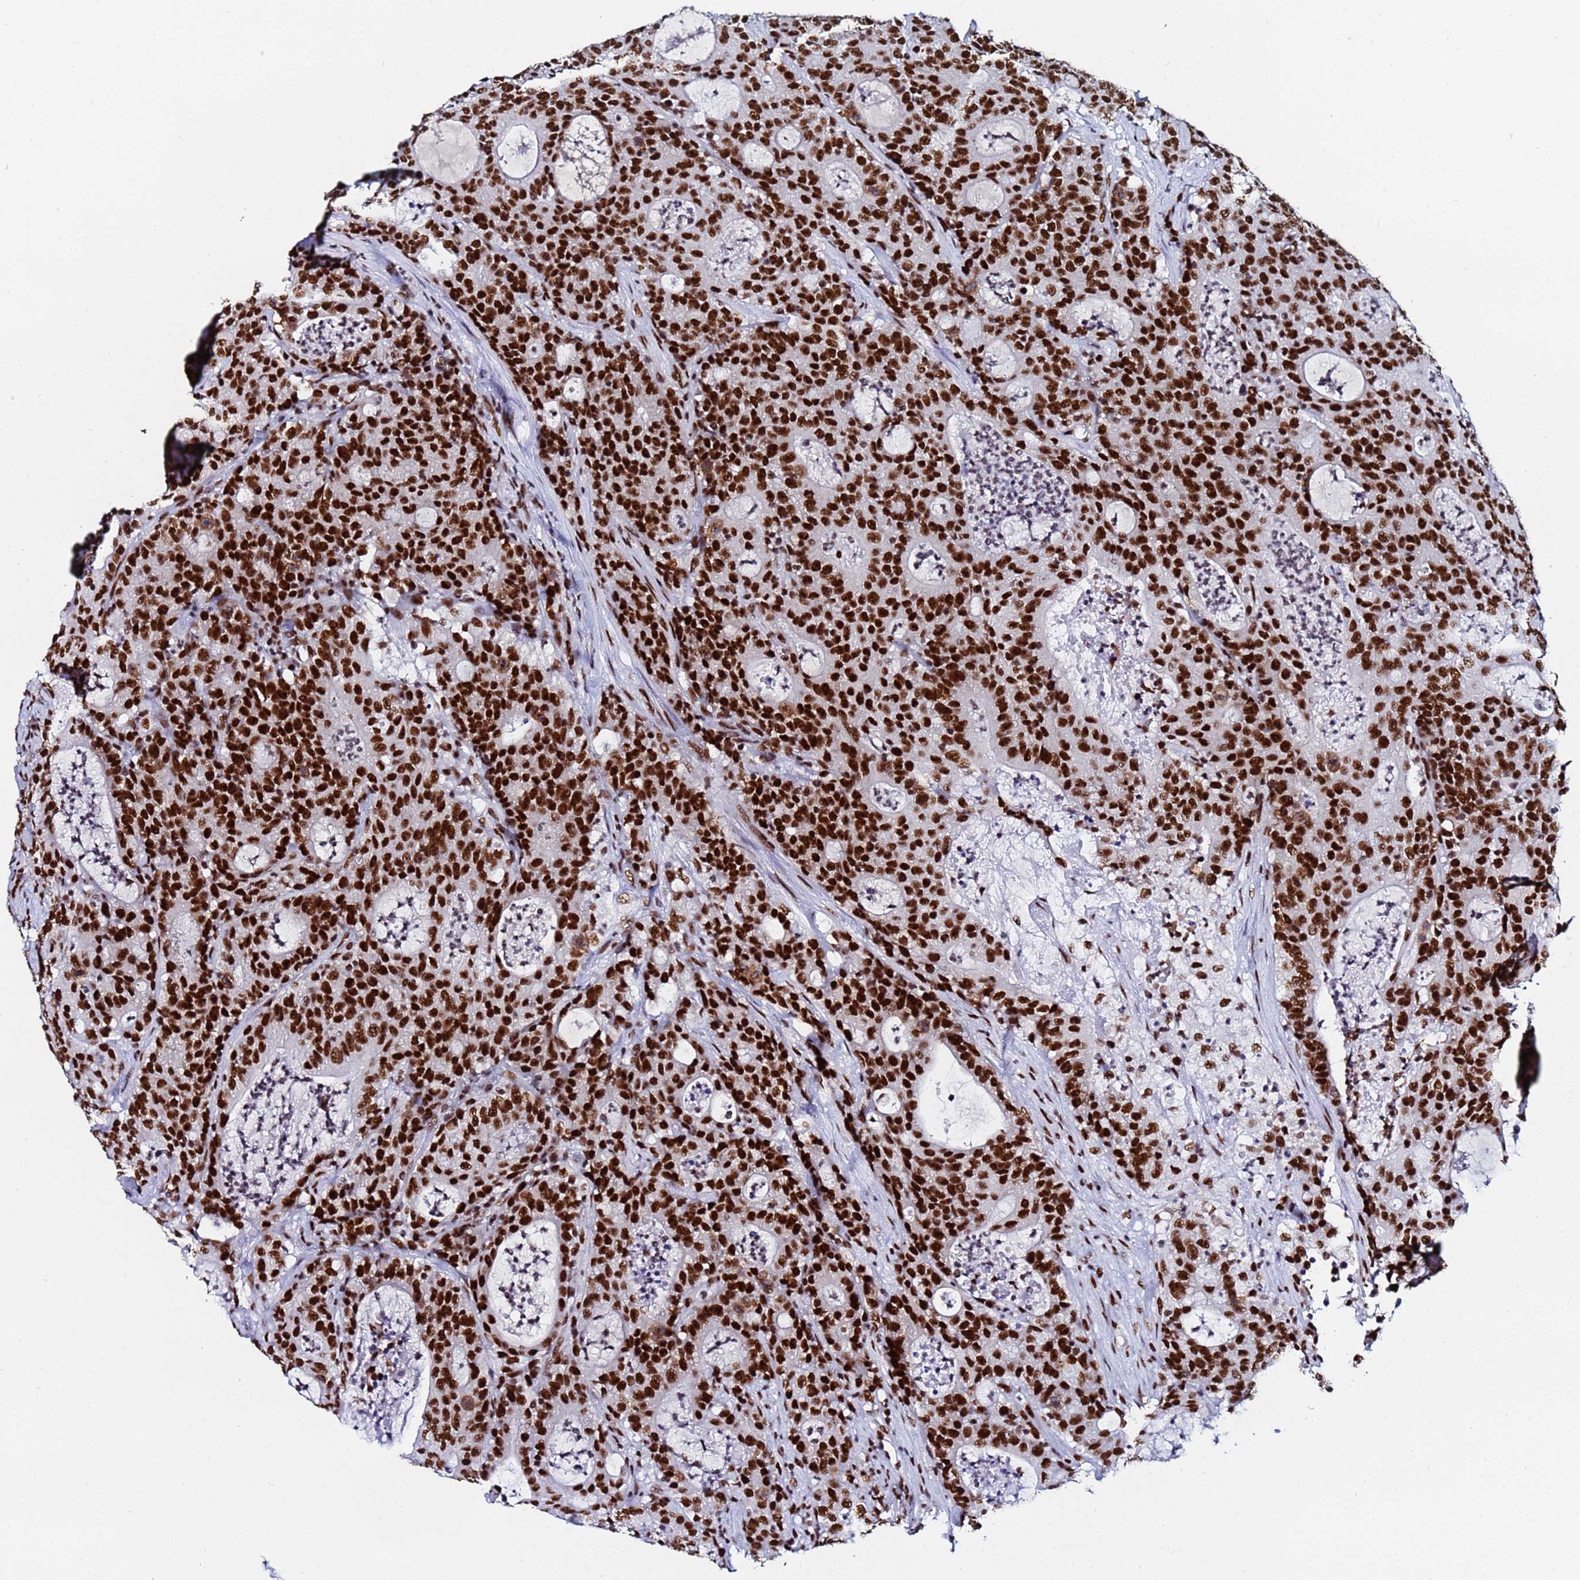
{"staining": {"intensity": "strong", "quantity": ">75%", "location": "nuclear"}, "tissue": "colorectal cancer", "cell_type": "Tumor cells", "image_type": "cancer", "snomed": [{"axis": "morphology", "description": "Adenocarcinoma, NOS"}, {"axis": "topography", "description": "Colon"}], "caption": "IHC of human adenocarcinoma (colorectal) reveals high levels of strong nuclear staining in about >75% of tumor cells.", "gene": "SNRPA1", "patient": {"sex": "male", "age": 83}}